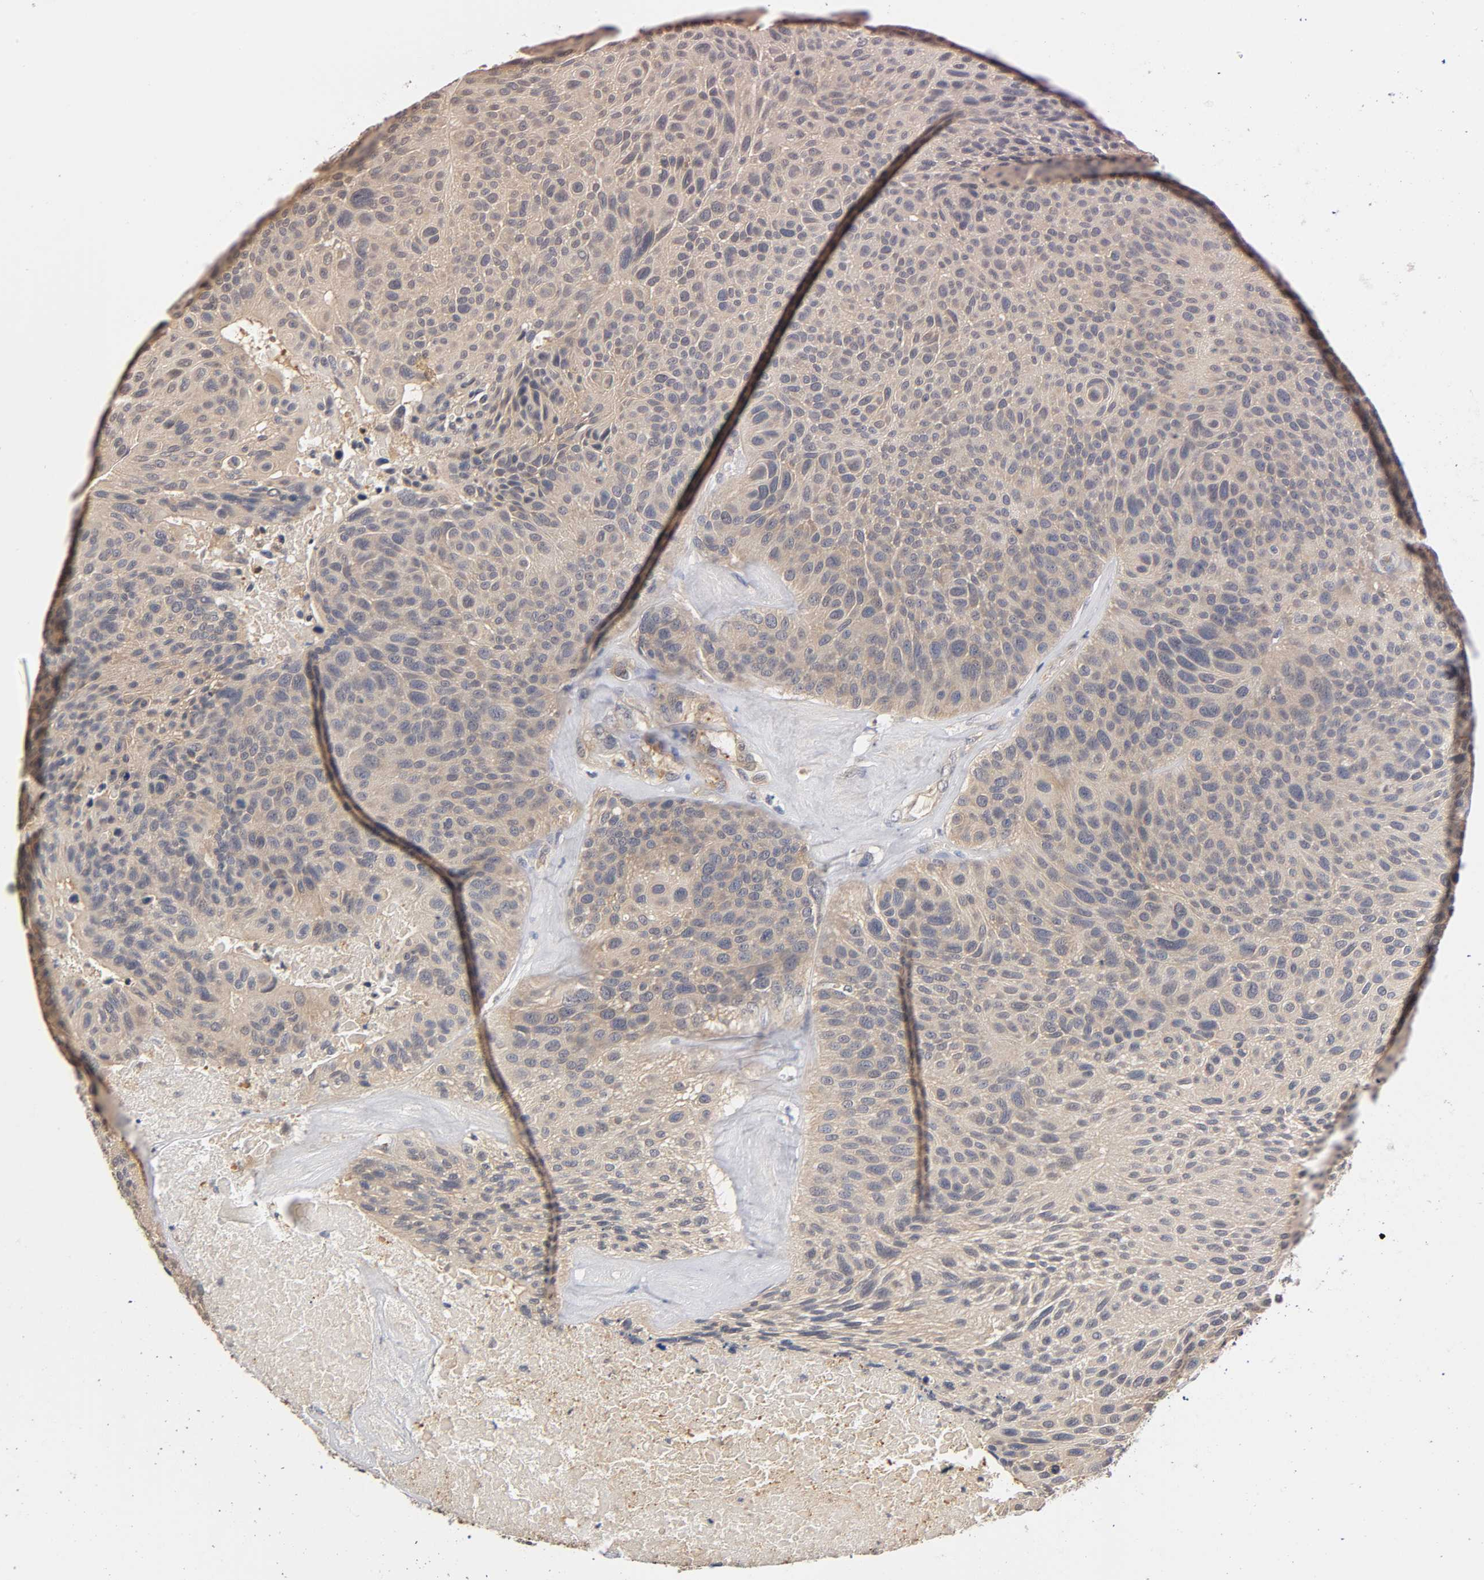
{"staining": {"intensity": "negative", "quantity": "none", "location": "none"}, "tissue": "urothelial cancer", "cell_type": "Tumor cells", "image_type": "cancer", "snomed": [{"axis": "morphology", "description": "Urothelial carcinoma, High grade"}, {"axis": "topography", "description": "Urinary bladder"}], "caption": "The image demonstrates no staining of tumor cells in high-grade urothelial carcinoma.", "gene": "PDE5A", "patient": {"sex": "male", "age": 66}}